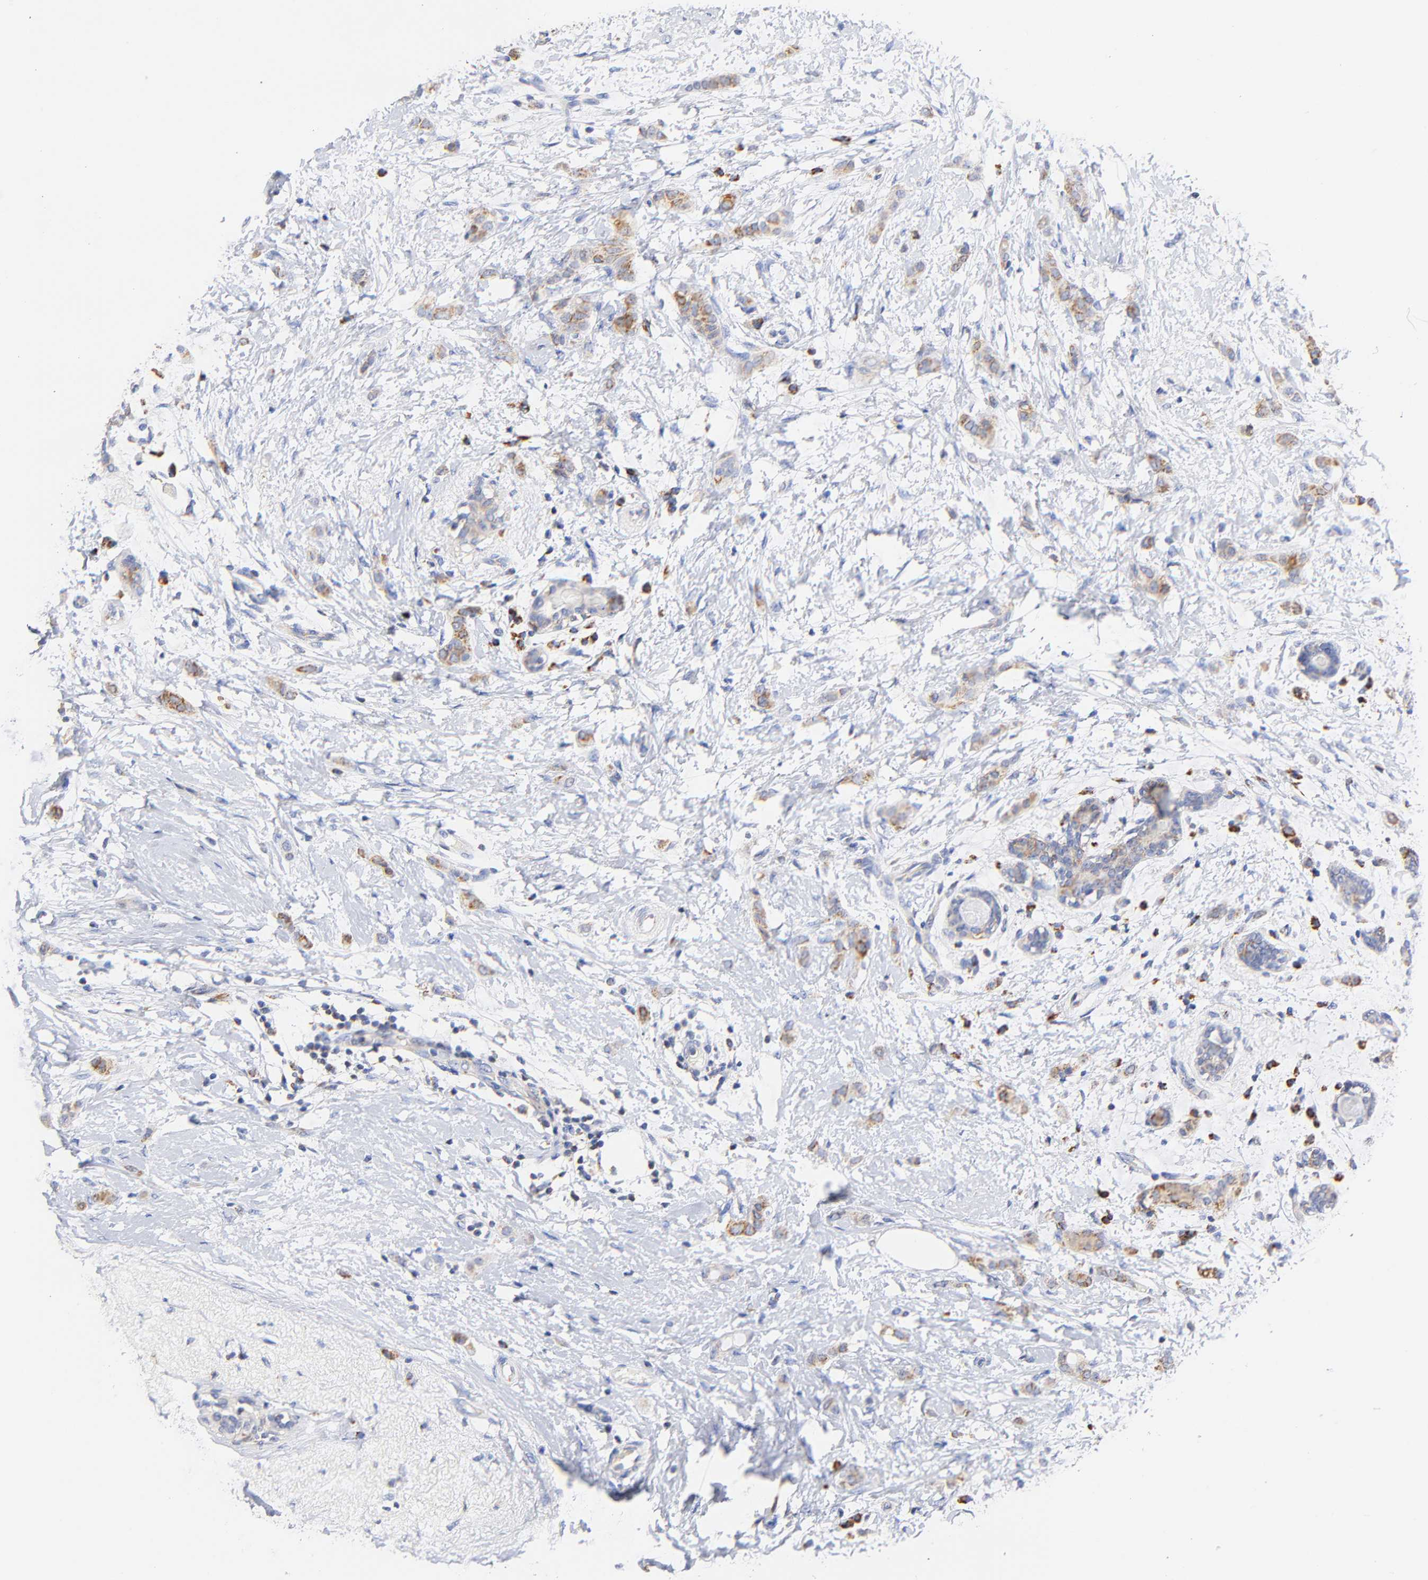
{"staining": {"intensity": "moderate", "quantity": ">75%", "location": "cytoplasmic/membranous"}, "tissue": "breast cancer", "cell_type": "Tumor cells", "image_type": "cancer", "snomed": [{"axis": "morphology", "description": "Lobular carcinoma"}, {"axis": "topography", "description": "Breast"}], "caption": "High-power microscopy captured an immunohistochemistry image of breast lobular carcinoma, revealing moderate cytoplasmic/membranous staining in approximately >75% of tumor cells.", "gene": "ATP5F1D", "patient": {"sex": "female", "age": 55}}